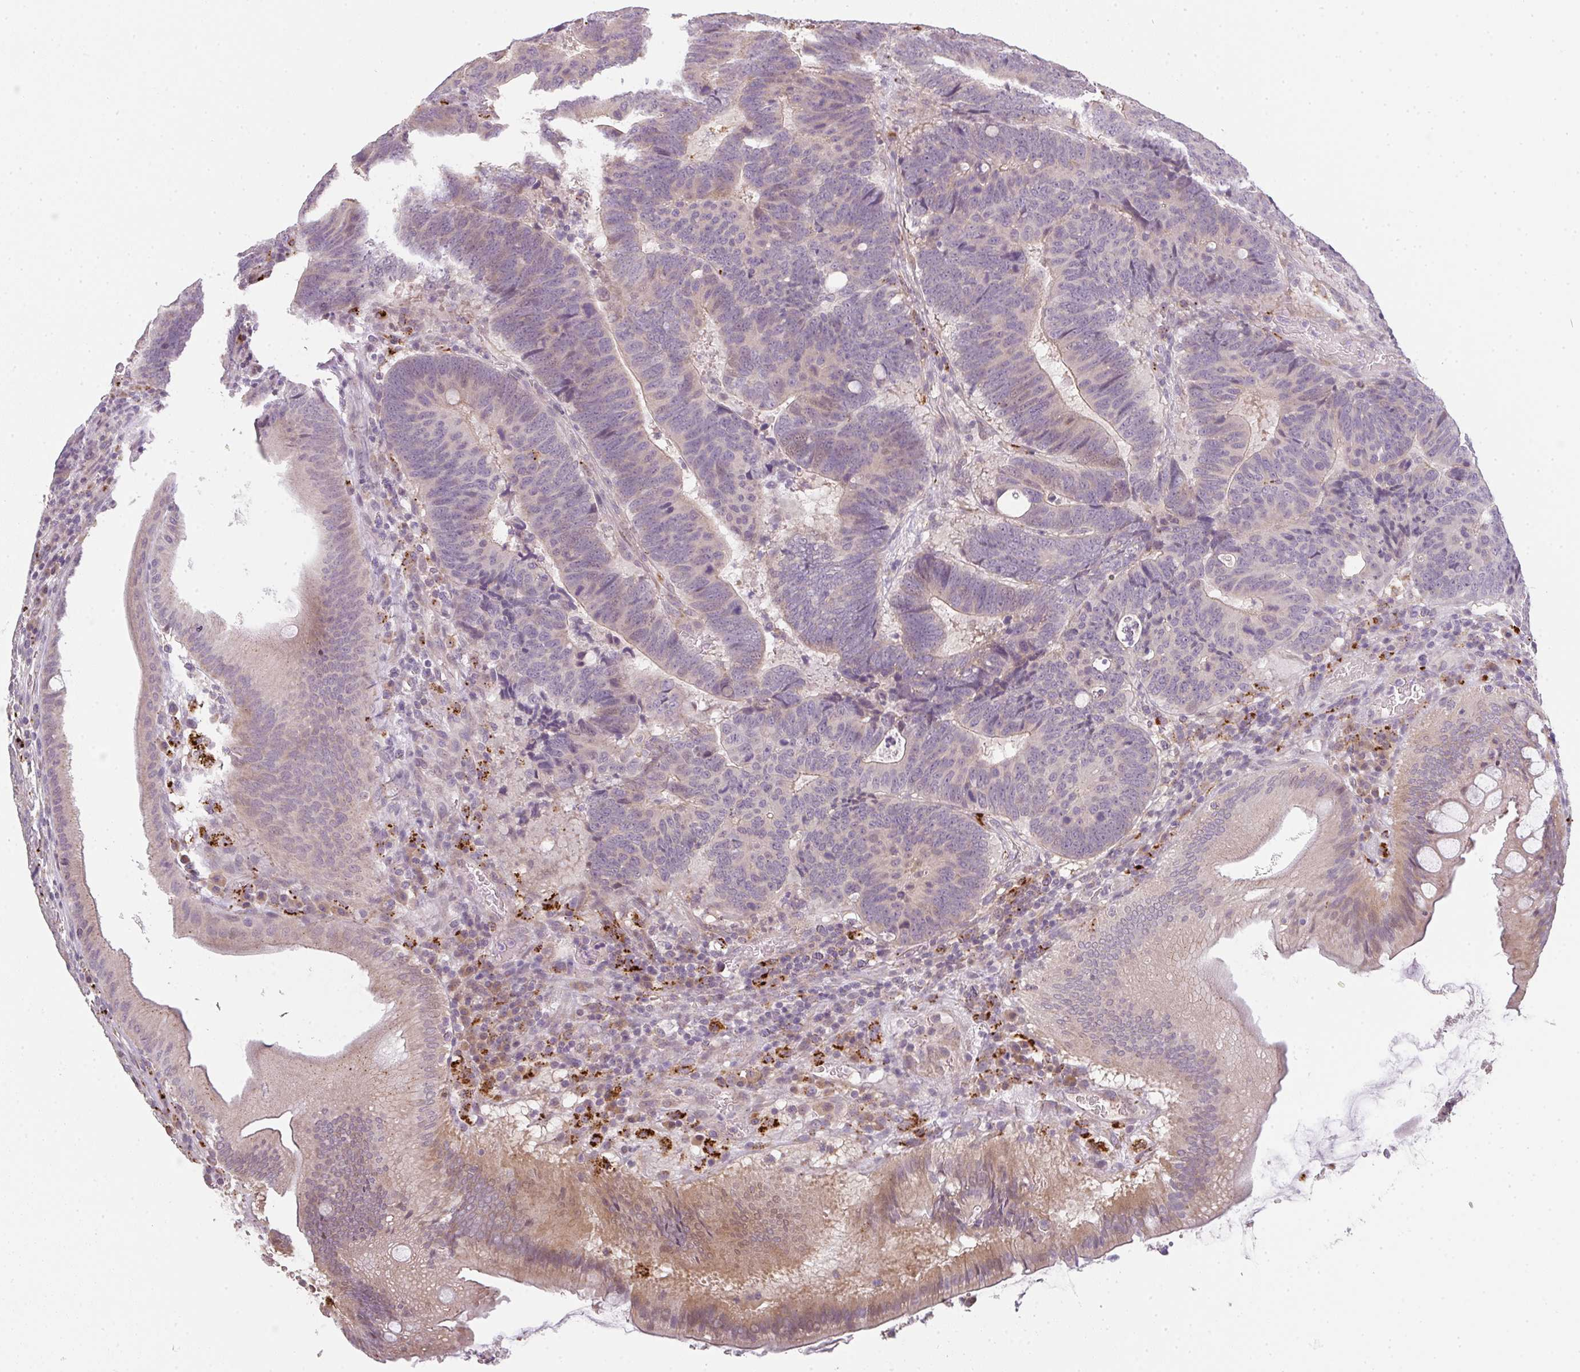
{"staining": {"intensity": "weak", "quantity": "<25%", "location": "cytoplasmic/membranous"}, "tissue": "colorectal cancer", "cell_type": "Tumor cells", "image_type": "cancer", "snomed": [{"axis": "morphology", "description": "Adenocarcinoma, NOS"}, {"axis": "topography", "description": "Colon"}], "caption": "DAB (3,3'-diaminobenzidine) immunohistochemical staining of colorectal adenocarcinoma demonstrates no significant staining in tumor cells.", "gene": "TMEM237", "patient": {"sex": "male", "age": 62}}